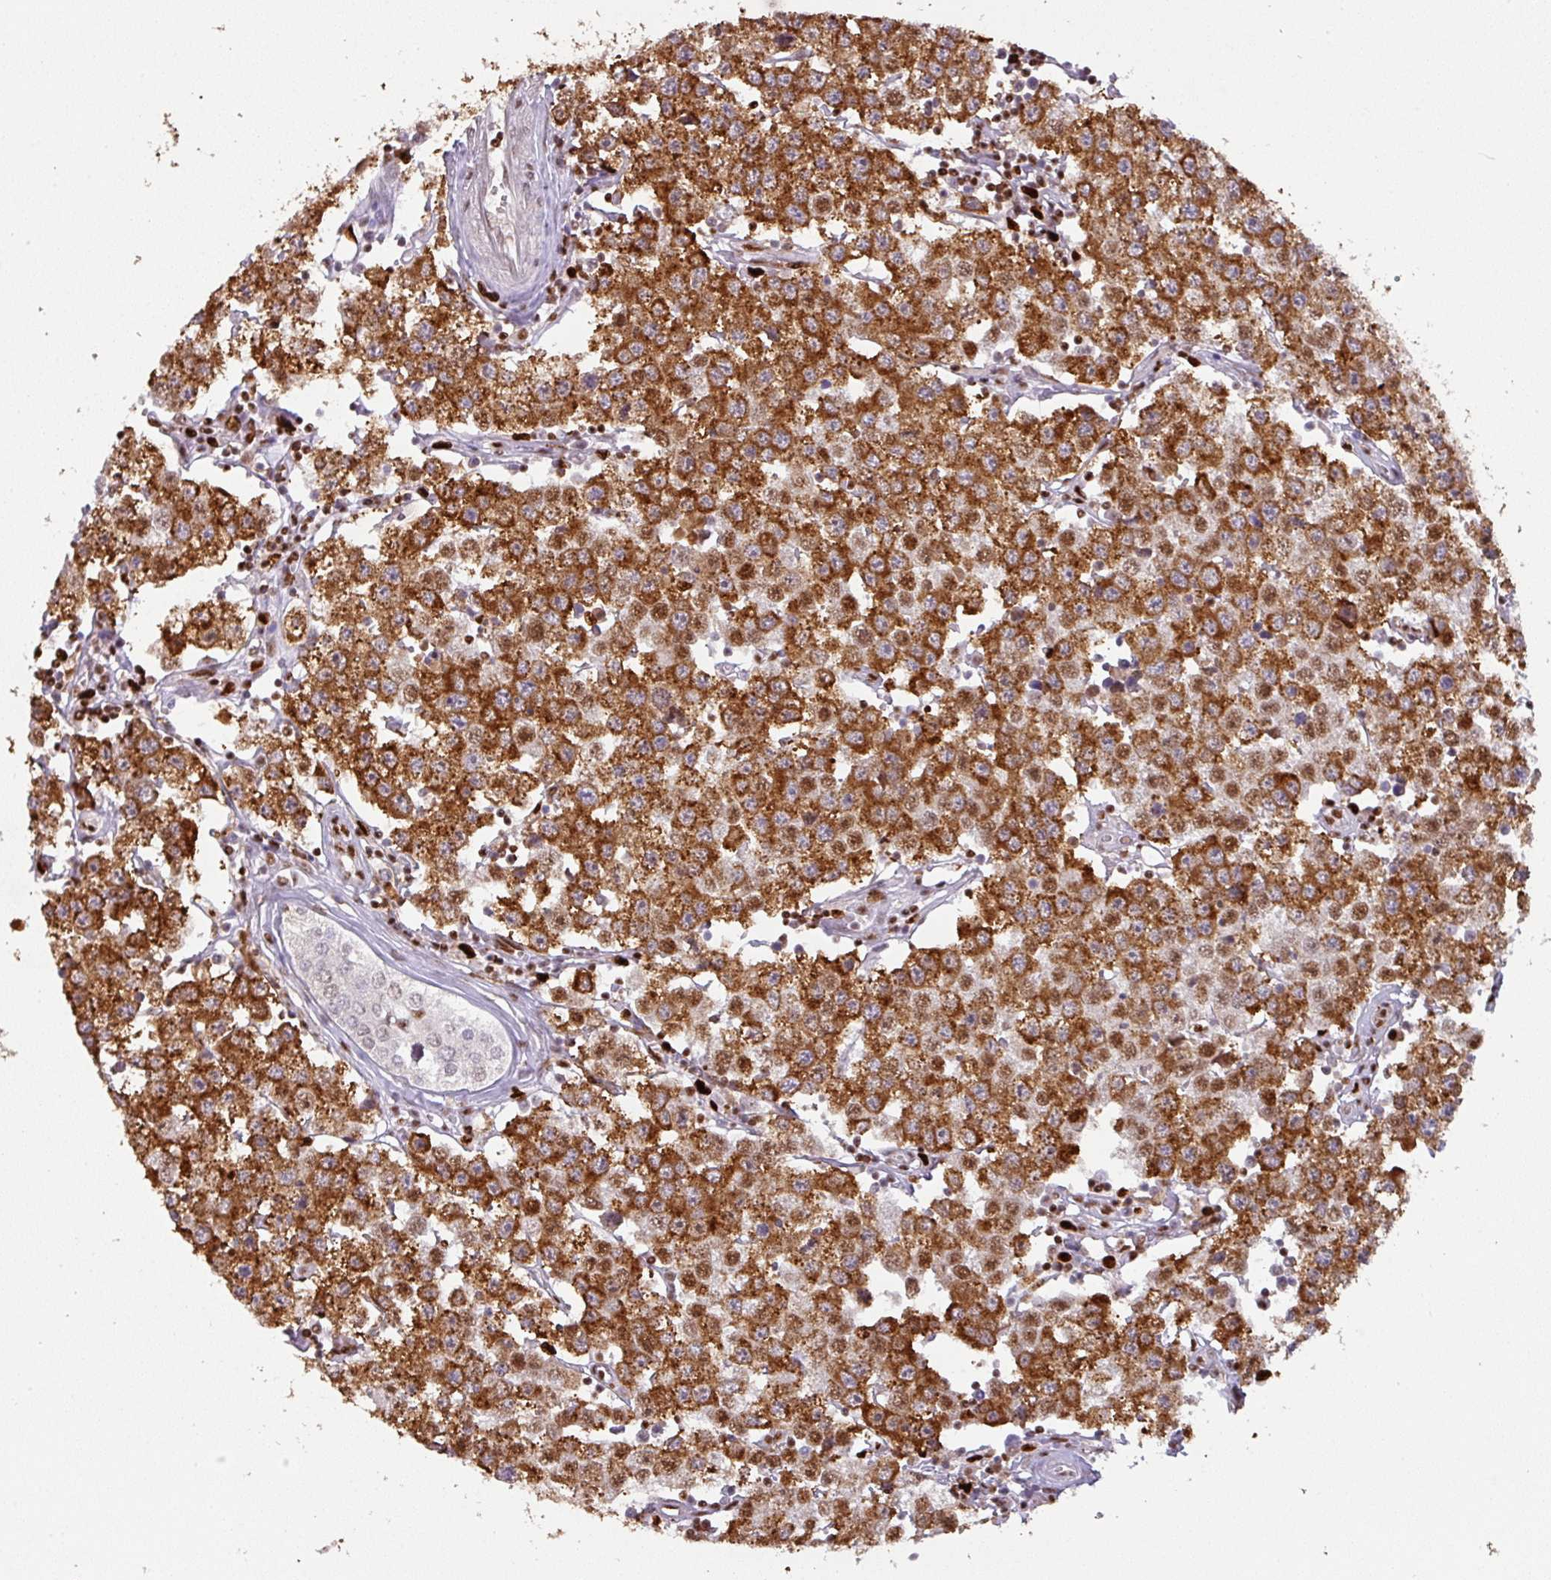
{"staining": {"intensity": "strong", "quantity": ">75%", "location": "cytoplasmic/membranous,nuclear"}, "tissue": "testis cancer", "cell_type": "Tumor cells", "image_type": "cancer", "snomed": [{"axis": "morphology", "description": "Seminoma, NOS"}, {"axis": "topography", "description": "Testis"}], "caption": "An immunohistochemistry image of neoplastic tissue is shown. Protein staining in brown shows strong cytoplasmic/membranous and nuclear positivity in testis cancer within tumor cells.", "gene": "SAMHD1", "patient": {"sex": "male", "age": 34}}